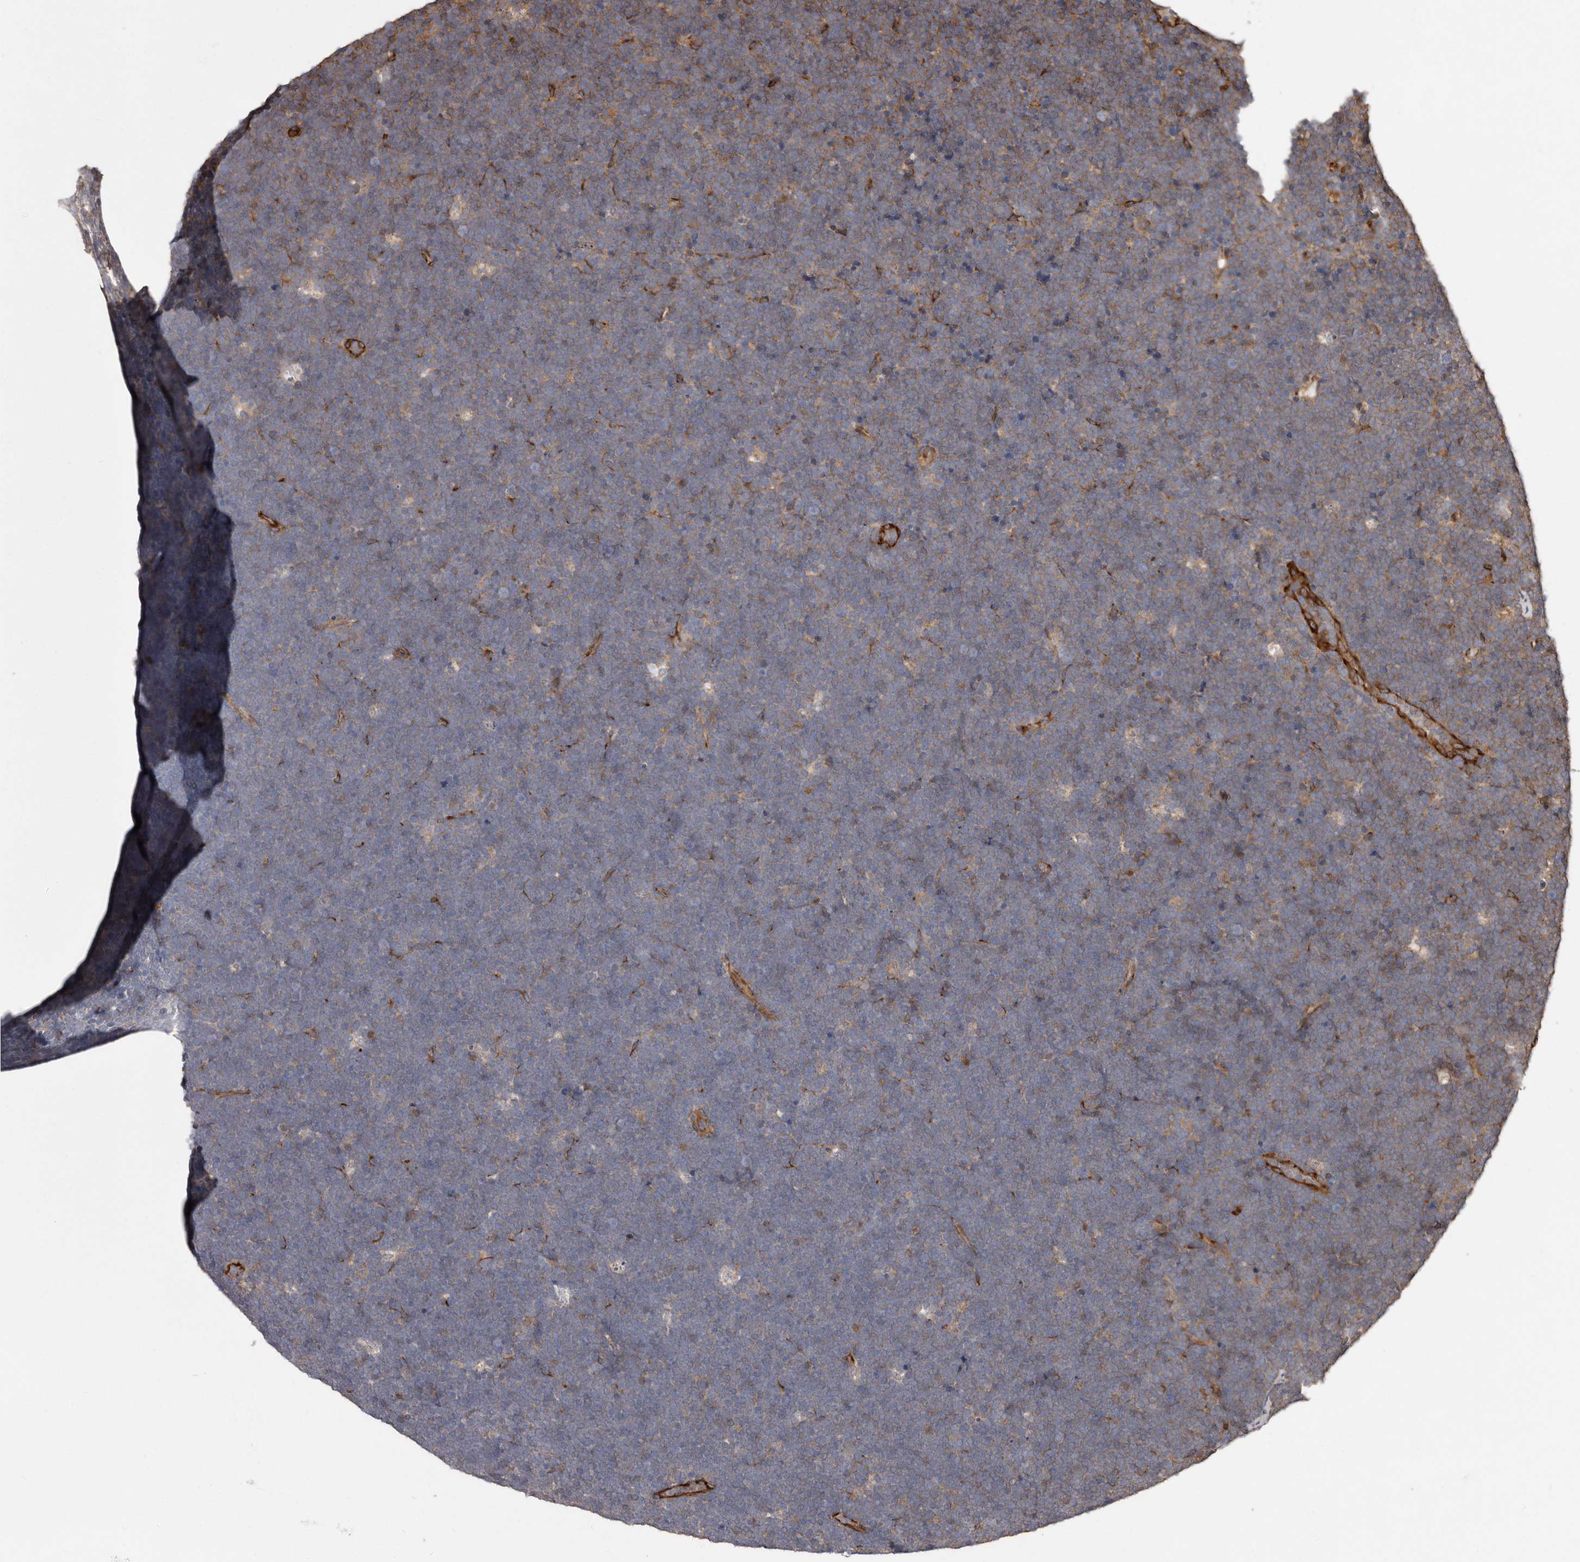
{"staining": {"intensity": "weak", "quantity": "<25%", "location": "cytoplasmic/membranous"}, "tissue": "lymphoma", "cell_type": "Tumor cells", "image_type": "cancer", "snomed": [{"axis": "morphology", "description": "Malignant lymphoma, non-Hodgkin's type, High grade"}, {"axis": "topography", "description": "Lymph node"}], "caption": "The immunohistochemistry (IHC) histopathology image has no significant expression in tumor cells of lymphoma tissue.", "gene": "FLAD1", "patient": {"sex": "male", "age": 13}}